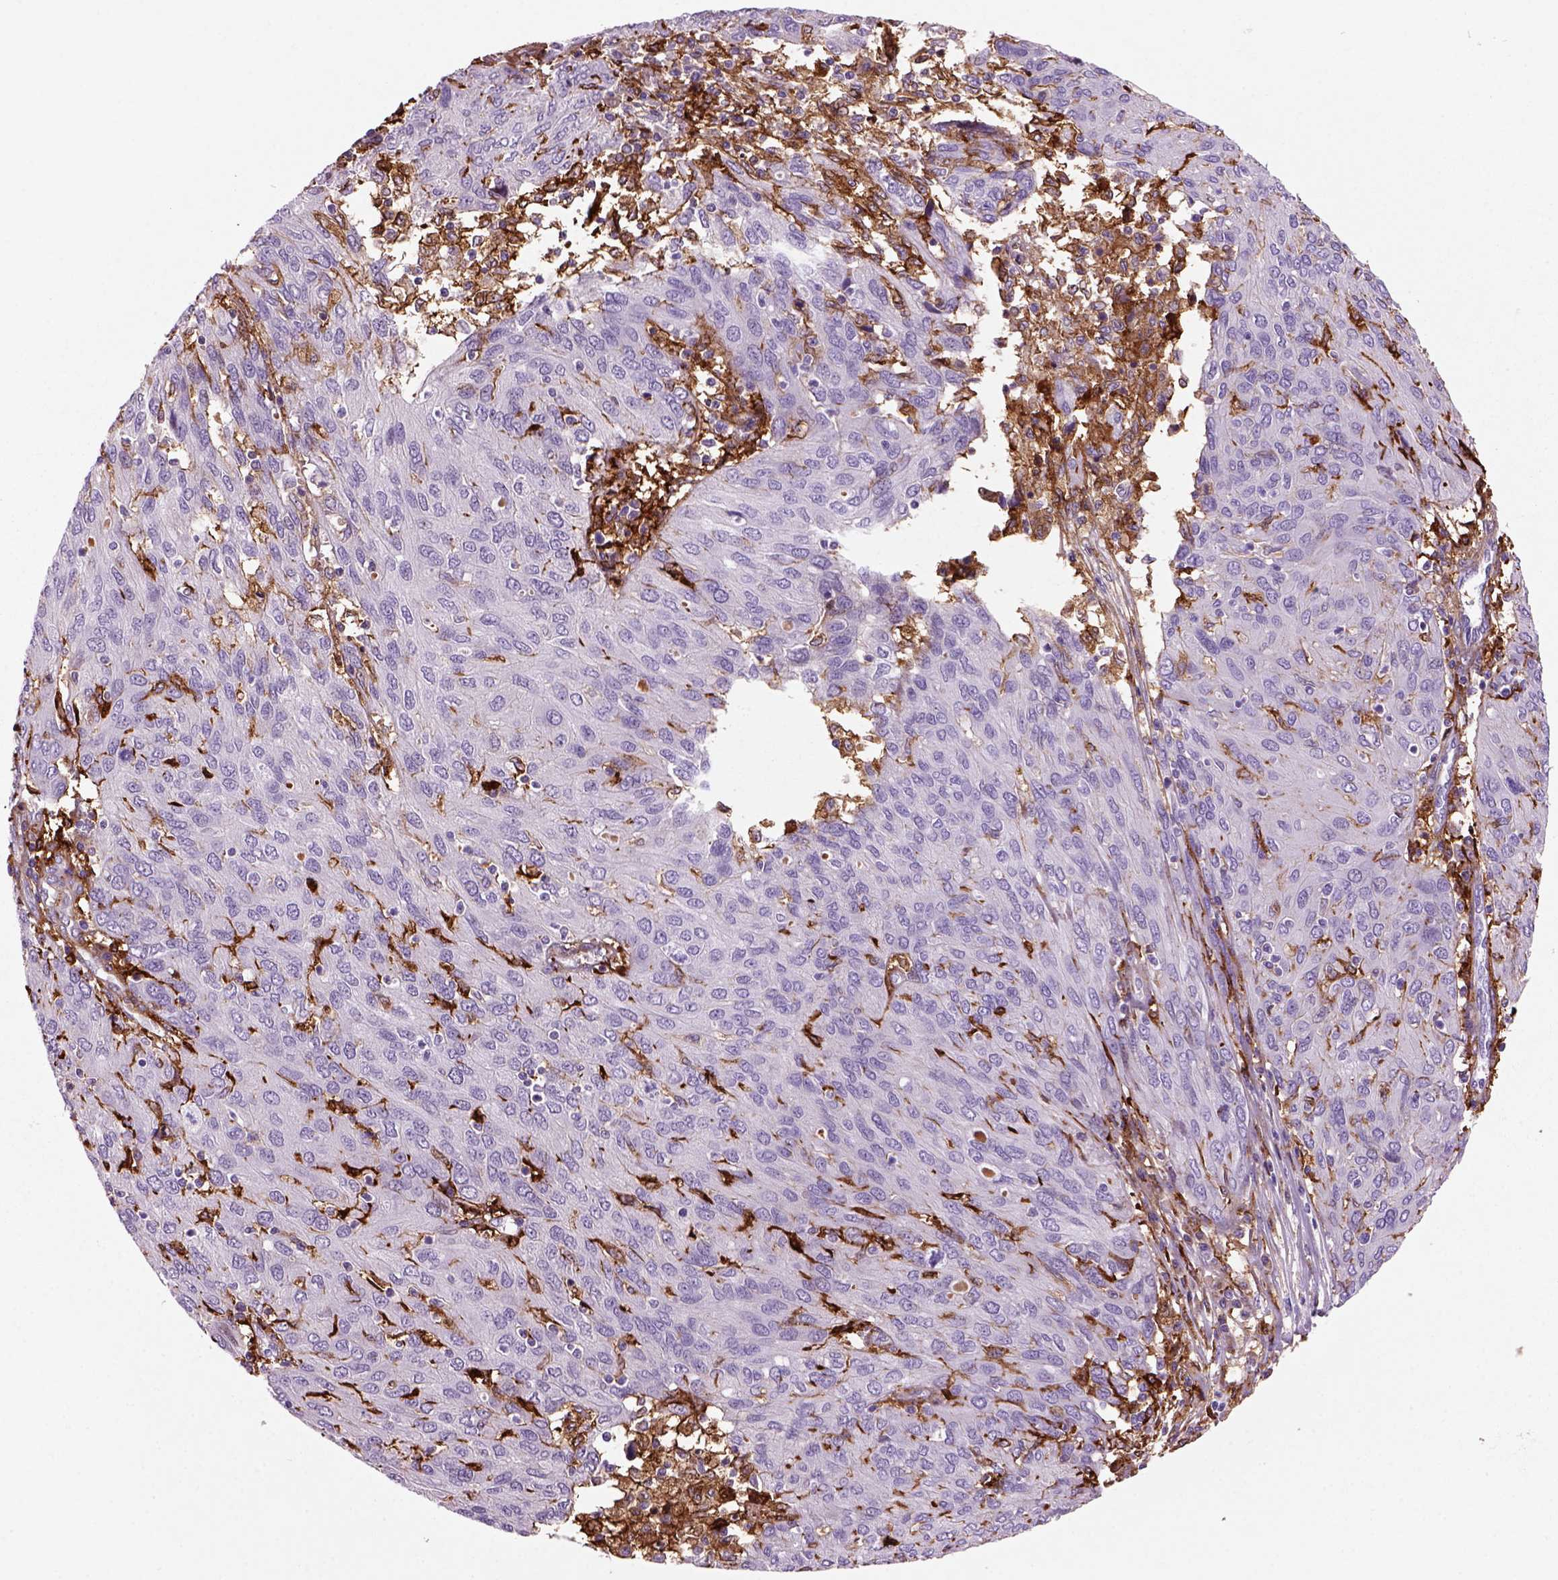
{"staining": {"intensity": "negative", "quantity": "none", "location": "none"}, "tissue": "ovarian cancer", "cell_type": "Tumor cells", "image_type": "cancer", "snomed": [{"axis": "morphology", "description": "Carcinoma, endometroid"}, {"axis": "topography", "description": "Ovary"}], "caption": "IHC micrograph of ovarian cancer stained for a protein (brown), which reveals no positivity in tumor cells.", "gene": "MARCKS", "patient": {"sex": "female", "age": 50}}